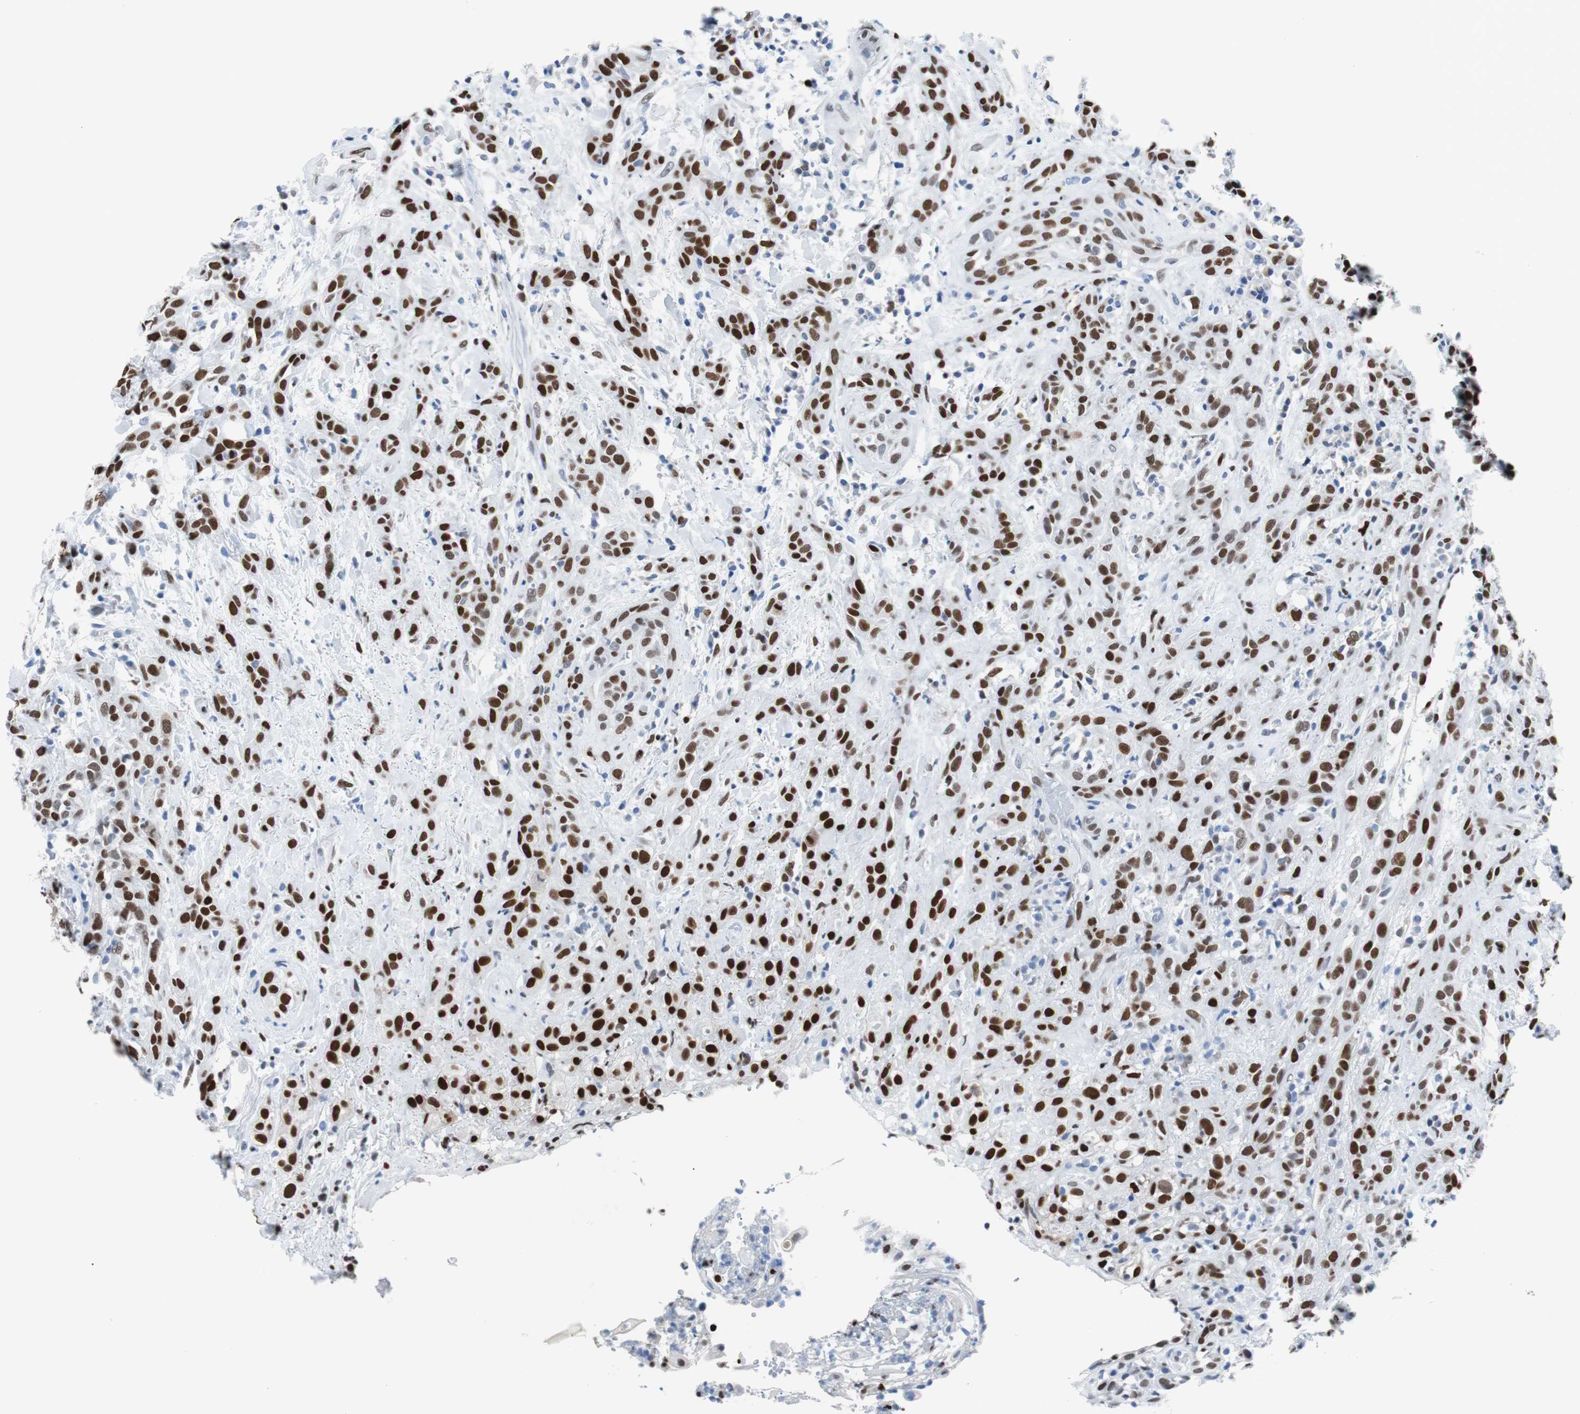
{"staining": {"intensity": "strong", "quantity": ">75%", "location": "nuclear"}, "tissue": "head and neck cancer", "cell_type": "Tumor cells", "image_type": "cancer", "snomed": [{"axis": "morphology", "description": "Squamous cell carcinoma, NOS"}, {"axis": "topography", "description": "Head-Neck"}], "caption": "This image shows head and neck cancer (squamous cell carcinoma) stained with immunohistochemistry to label a protein in brown. The nuclear of tumor cells show strong positivity for the protein. Nuclei are counter-stained blue.", "gene": "JUN", "patient": {"sex": "male", "age": 62}}